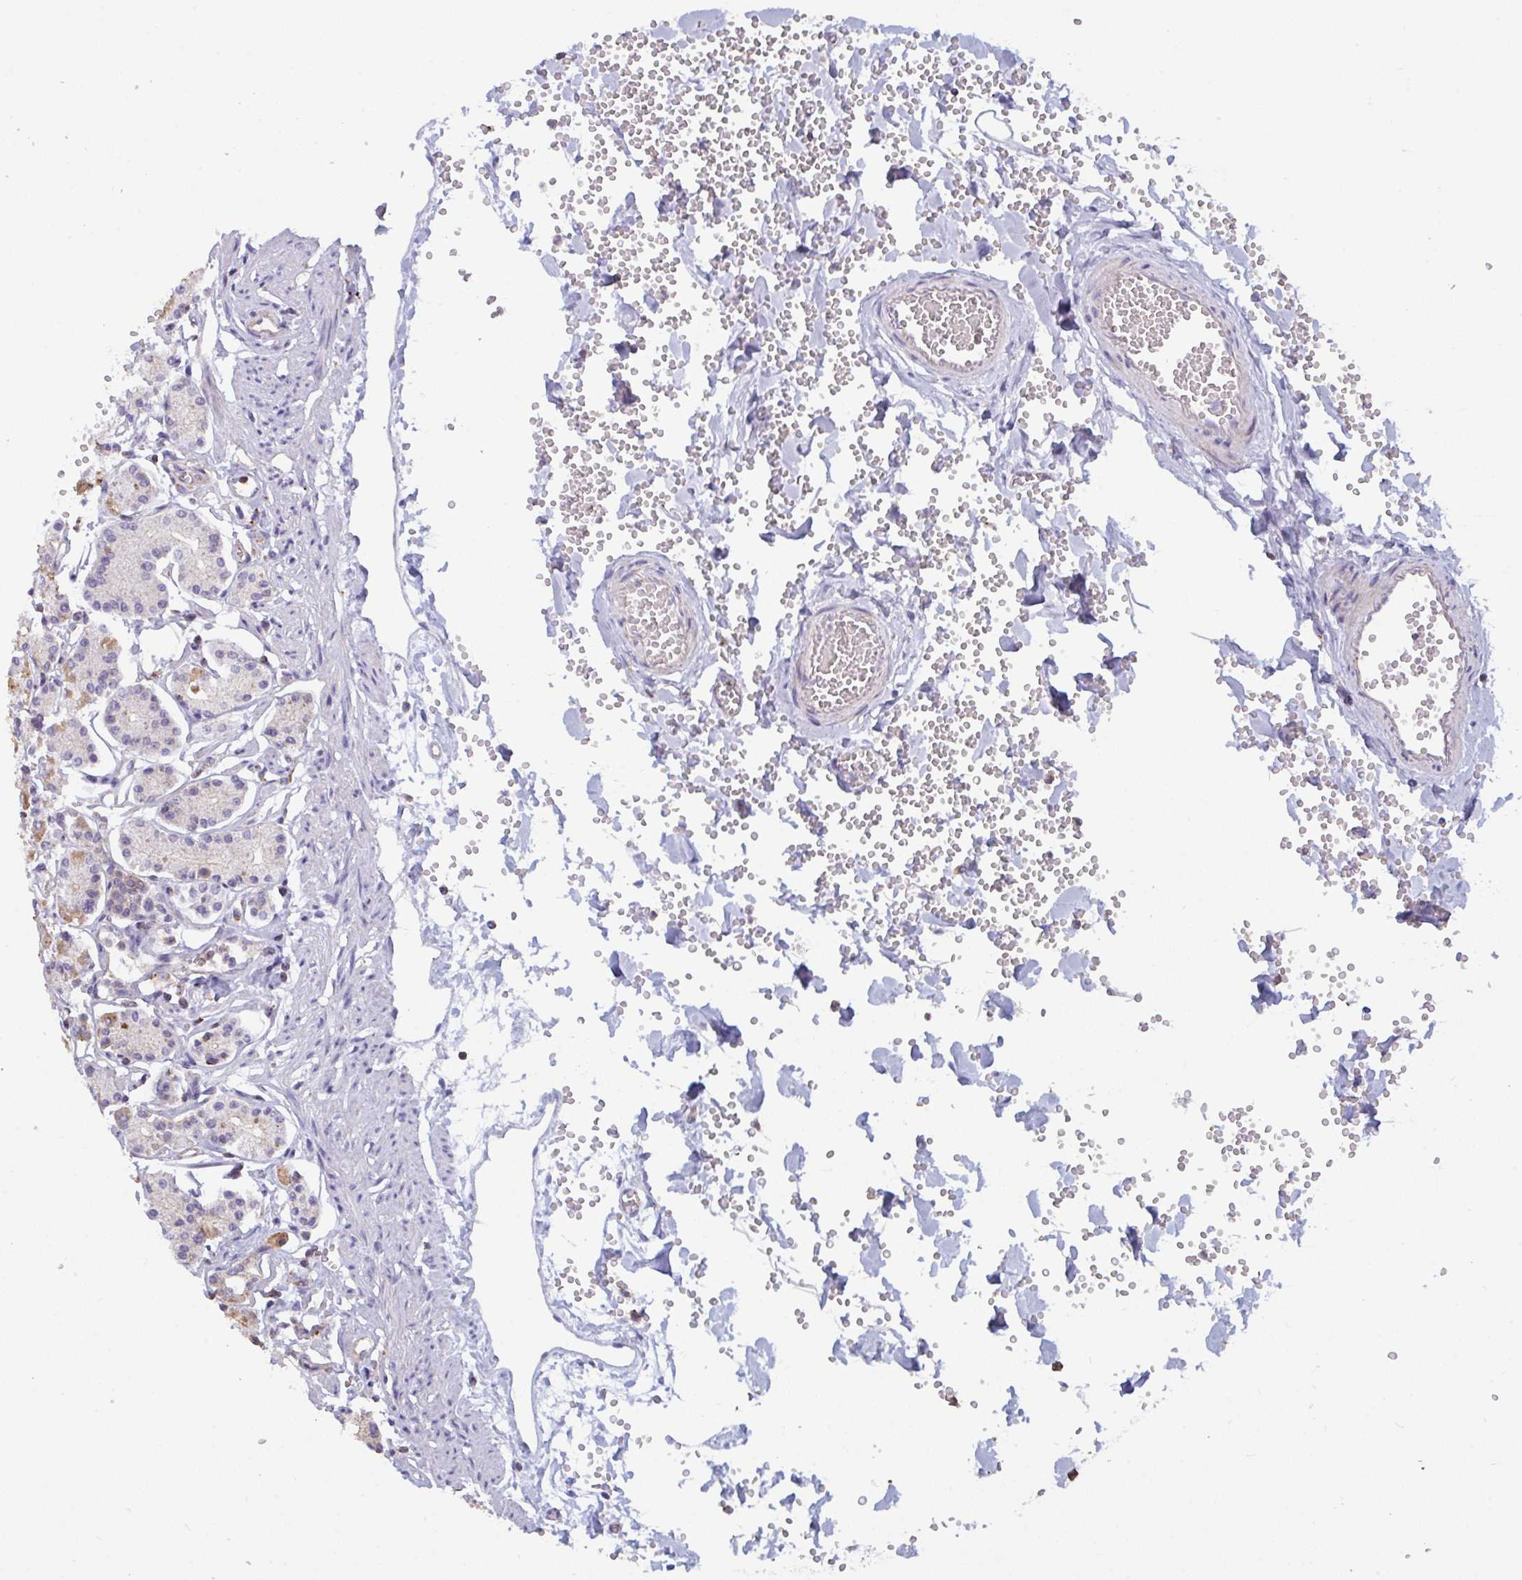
{"staining": {"intensity": "moderate", "quantity": "25%-75%", "location": "cytoplasmic/membranous"}, "tissue": "stomach", "cell_type": "Glandular cells", "image_type": "normal", "snomed": [{"axis": "morphology", "description": "Normal tissue, NOS"}, {"axis": "topography", "description": "Stomach"}], "caption": "Immunohistochemistry (IHC) of benign stomach demonstrates medium levels of moderate cytoplasmic/membranous positivity in approximately 25%-75% of glandular cells. (Stains: DAB in brown, nuclei in blue, Microscopy: brightfield microscopy at high magnification).", "gene": "MICOS10", "patient": {"sex": "female", "age": 62}}